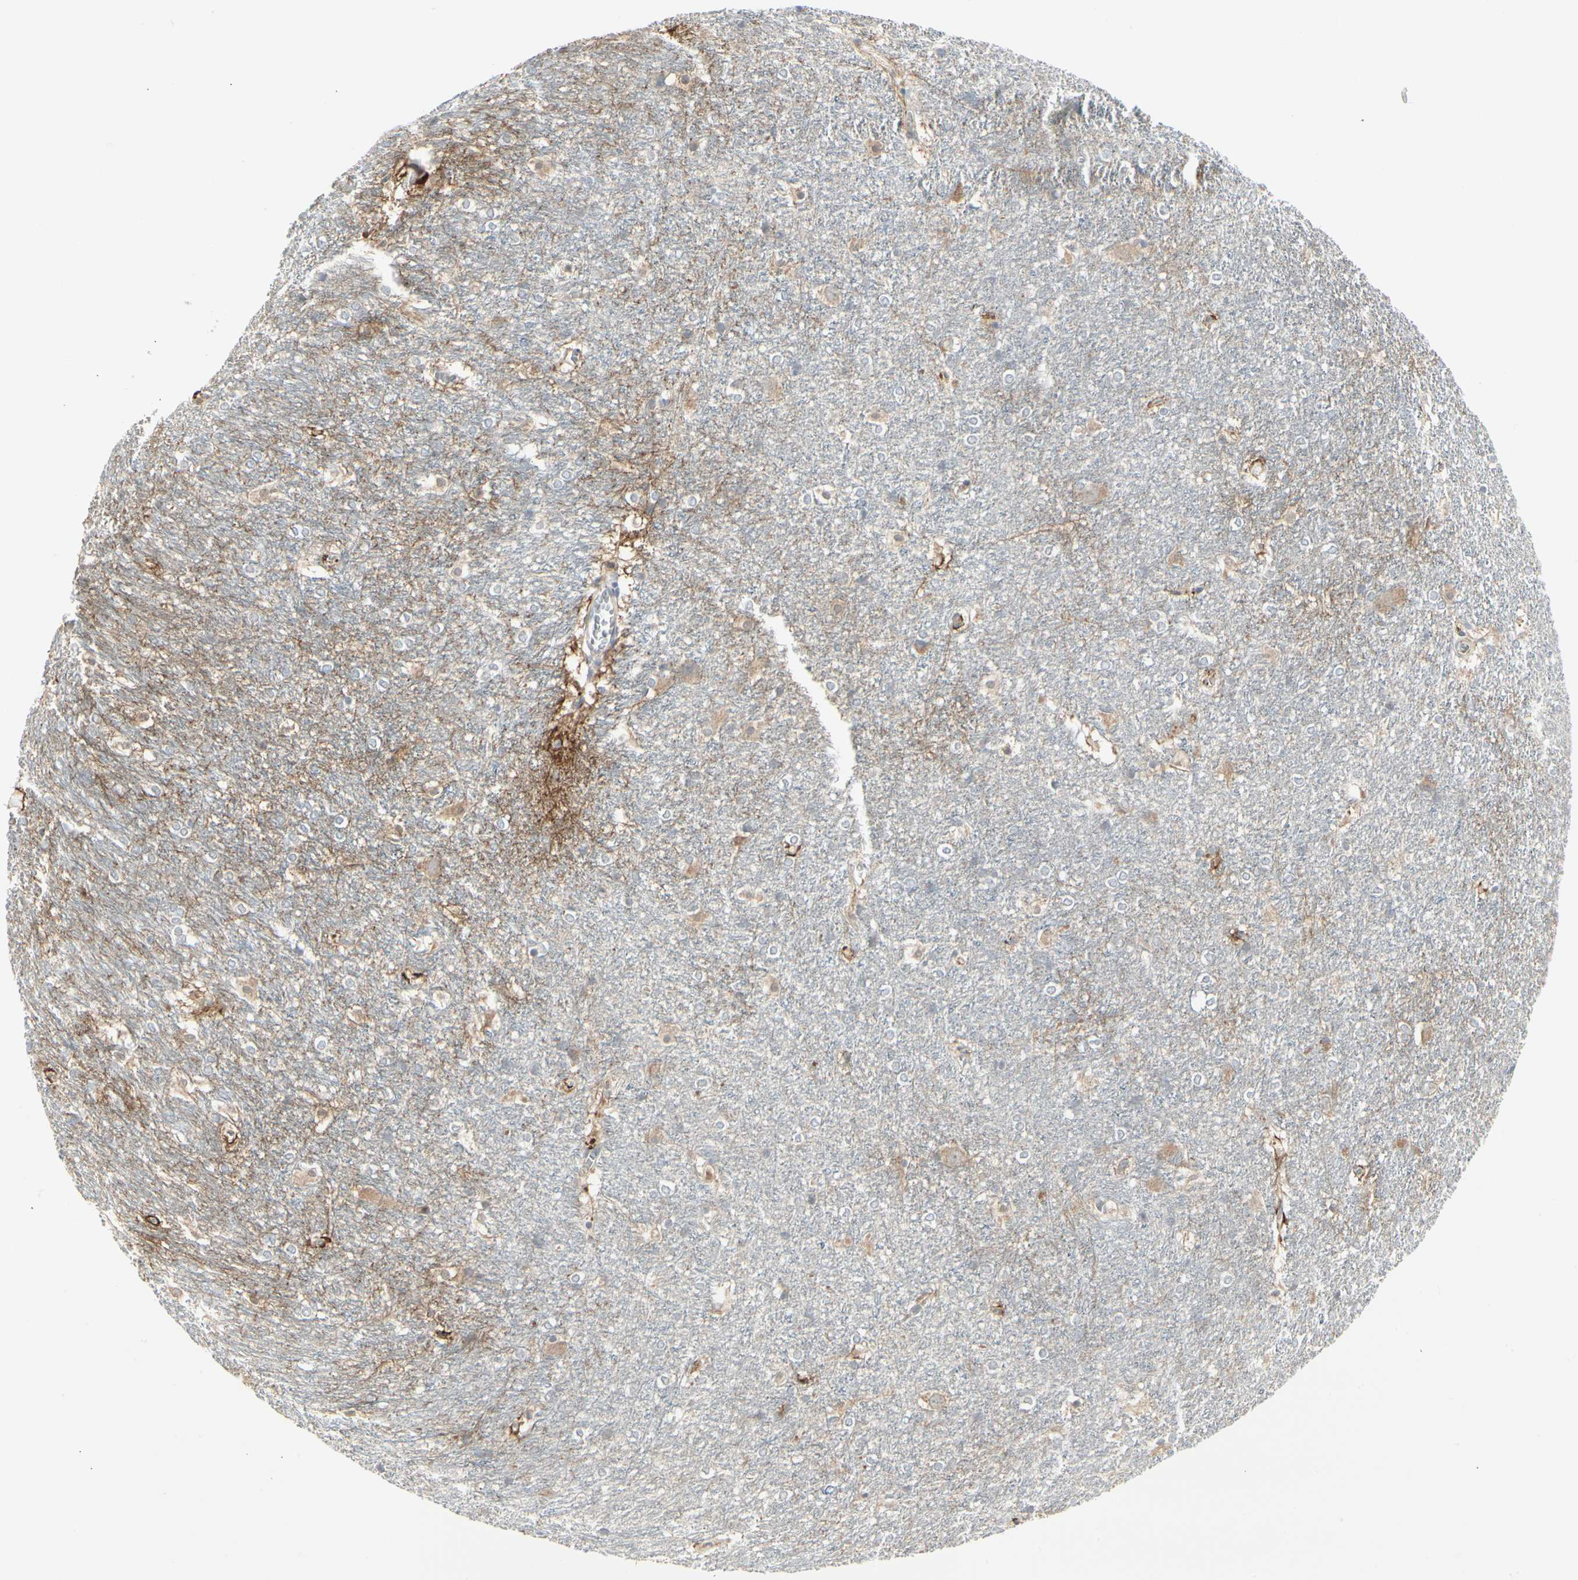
{"staining": {"intensity": "weak", "quantity": "<25%", "location": "cytoplasmic/membranous"}, "tissue": "hippocampus", "cell_type": "Glial cells", "image_type": "normal", "snomed": [{"axis": "morphology", "description": "Normal tissue, NOS"}, {"axis": "topography", "description": "Hippocampus"}], "caption": "The immunohistochemistry (IHC) micrograph has no significant positivity in glial cells of hippocampus.", "gene": "GRN", "patient": {"sex": "female", "age": 19}}